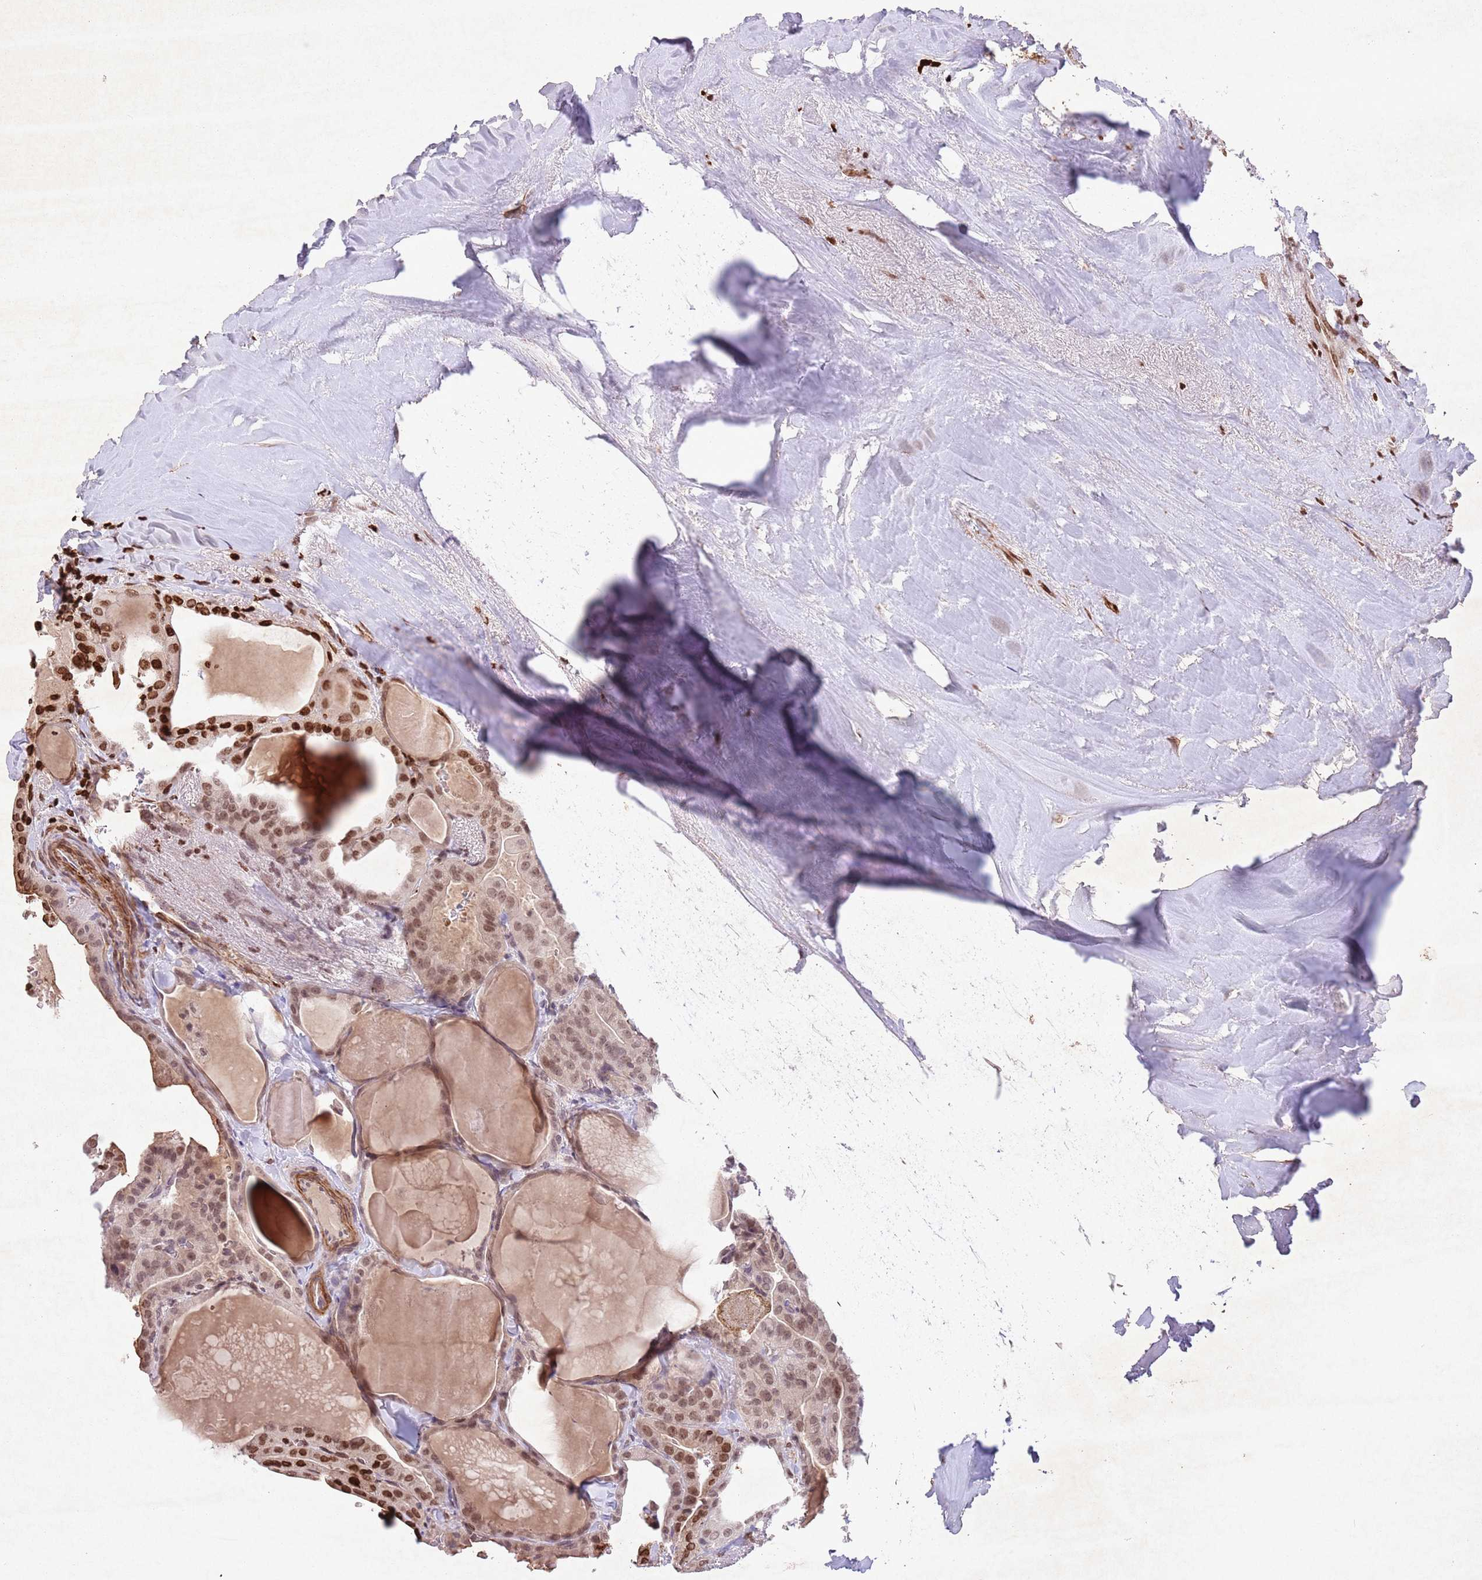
{"staining": {"intensity": "moderate", "quantity": ">75%", "location": "nuclear"}, "tissue": "thyroid cancer", "cell_type": "Tumor cells", "image_type": "cancer", "snomed": [{"axis": "morphology", "description": "Papillary adenocarcinoma, NOS"}, {"axis": "topography", "description": "Thyroid gland"}], "caption": "Human thyroid cancer stained with a protein marker displays moderate staining in tumor cells.", "gene": "CCNI", "patient": {"sex": "male", "age": 52}}